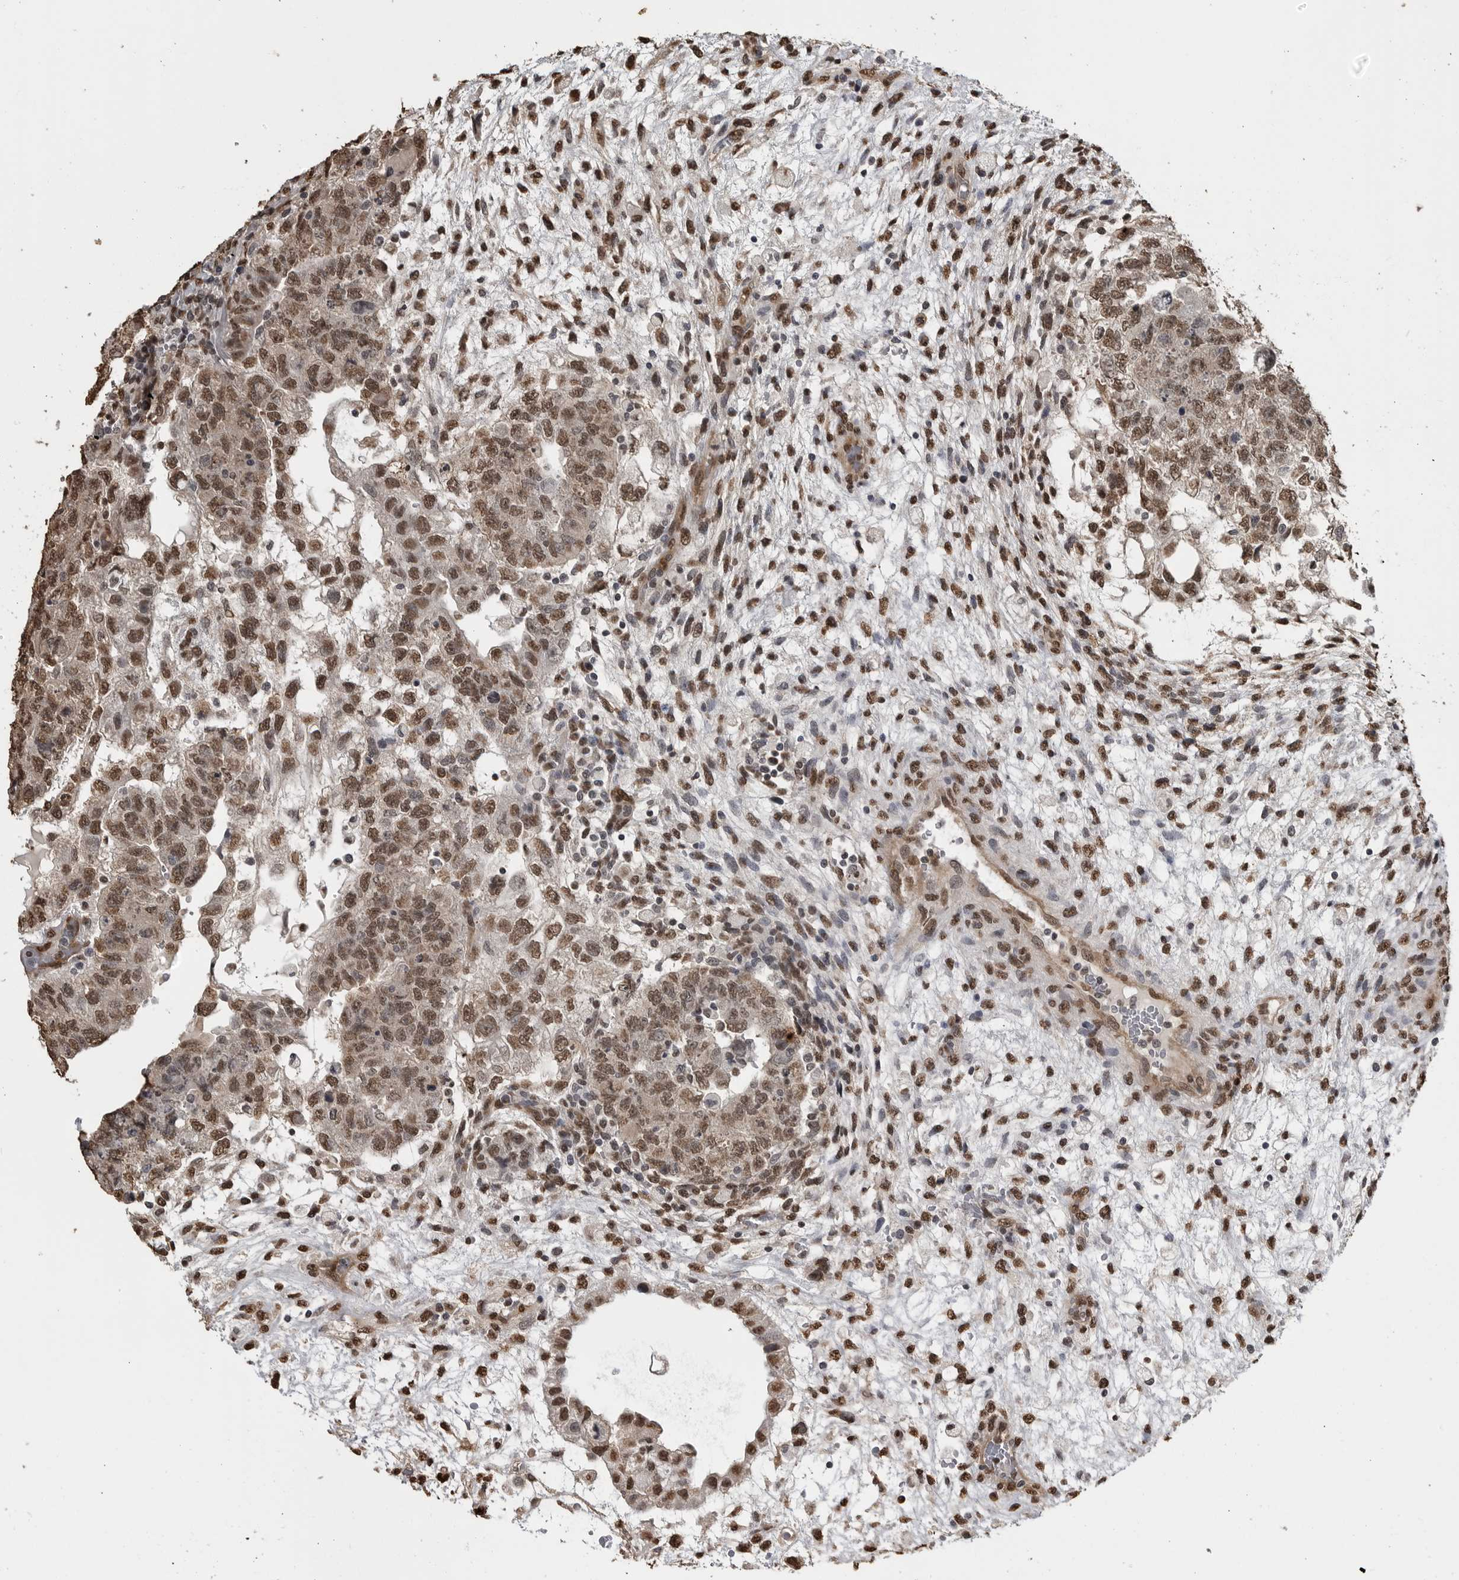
{"staining": {"intensity": "moderate", "quantity": ">75%", "location": "nuclear"}, "tissue": "testis cancer", "cell_type": "Tumor cells", "image_type": "cancer", "snomed": [{"axis": "morphology", "description": "Carcinoma, Embryonal, NOS"}, {"axis": "topography", "description": "Testis"}], "caption": "Embryonal carcinoma (testis) was stained to show a protein in brown. There is medium levels of moderate nuclear staining in approximately >75% of tumor cells. Immunohistochemistry stains the protein in brown and the nuclei are stained blue.", "gene": "SMAD2", "patient": {"sex": "male", "age": 36}}